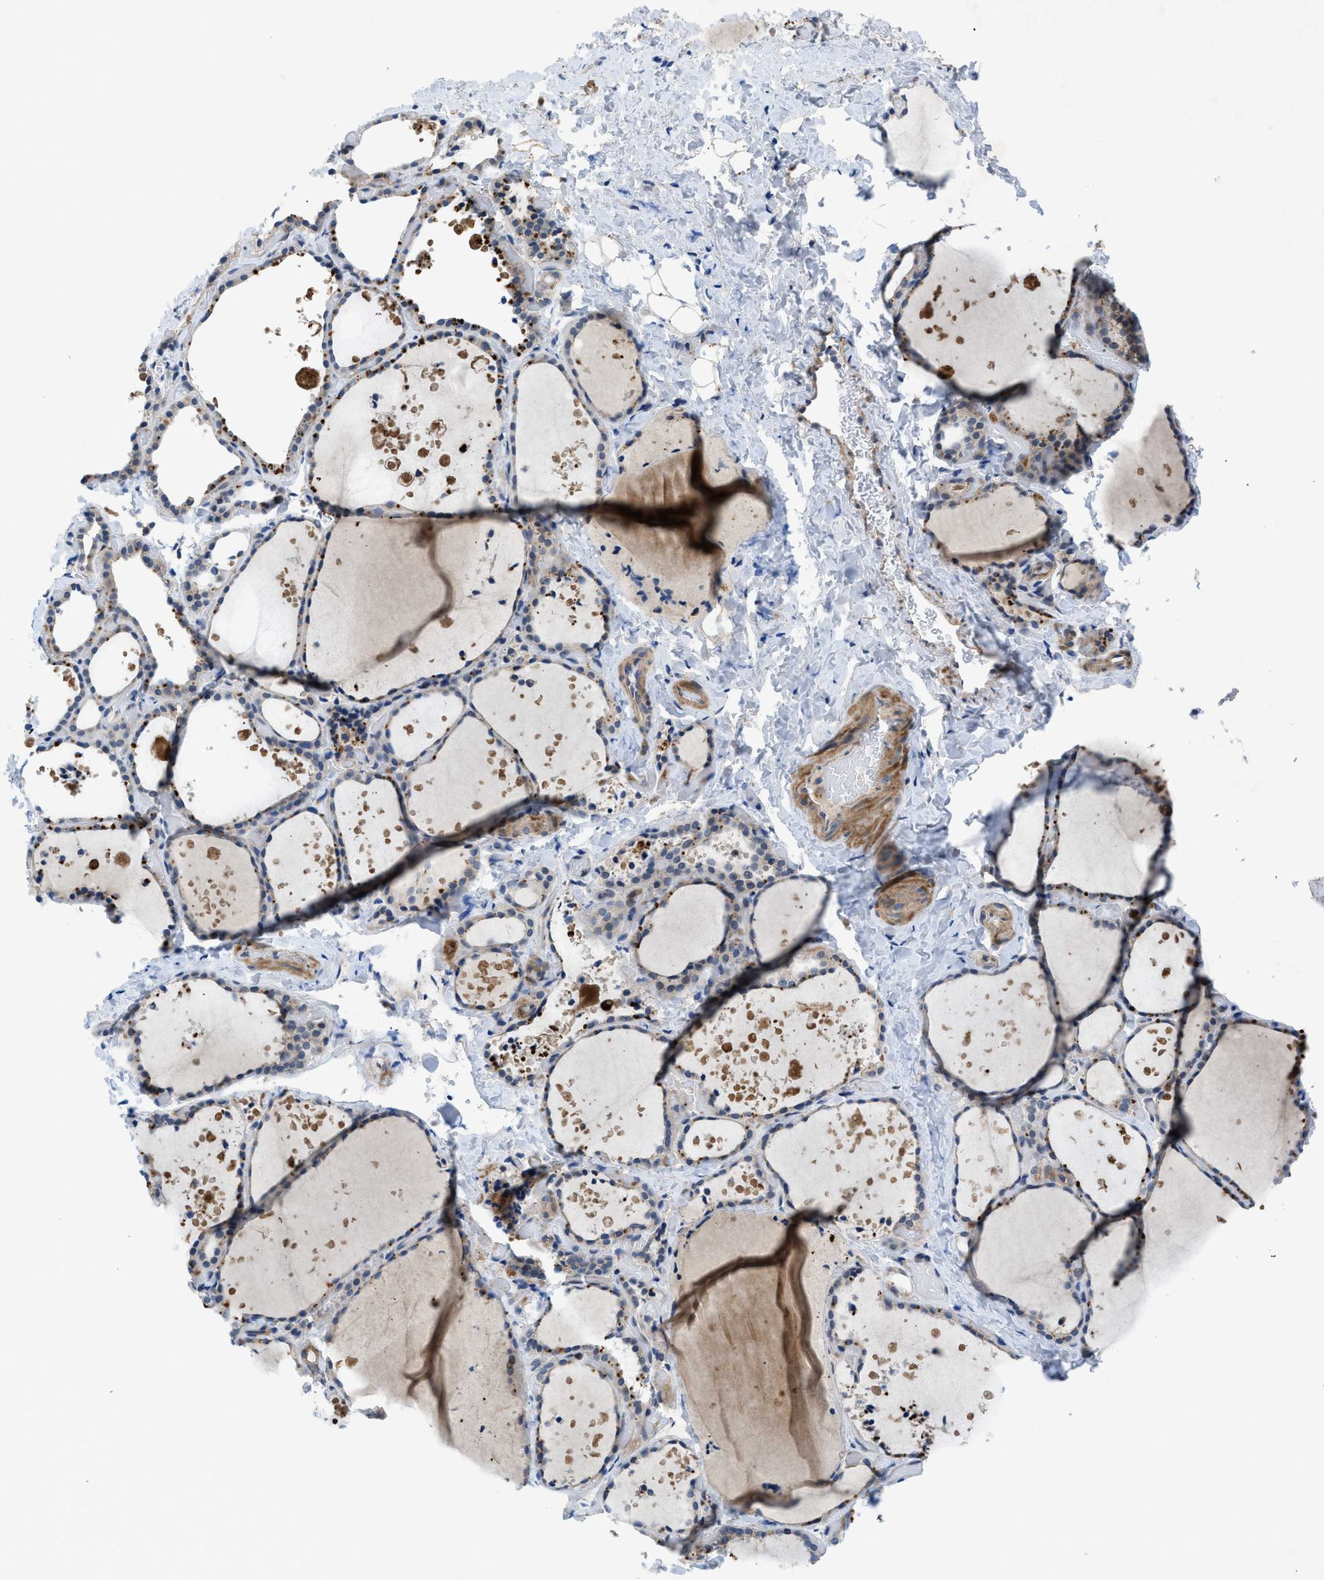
{"staining": {"intensity": "weak", "quantity": "<25%", "location": "cytoplasmic/membranous"}, "tissue": "thyroid gland", "cell_type": "Glandular cells", "image_type": "normal", "snomed": [{"axis": "morphology", "description": "Normal tissue, NOS"}, {"axis": "topography", "description": "Thyroid gland"}], "caption": "This micrograph is of unremarkable thyroid gland stained with IHC to label a protein in brown with the nuclei are counter-stained blue. There is no positivity in glandular cells.", "gene": "PANX1", "patient": {"sex": "female", "age": 44}}